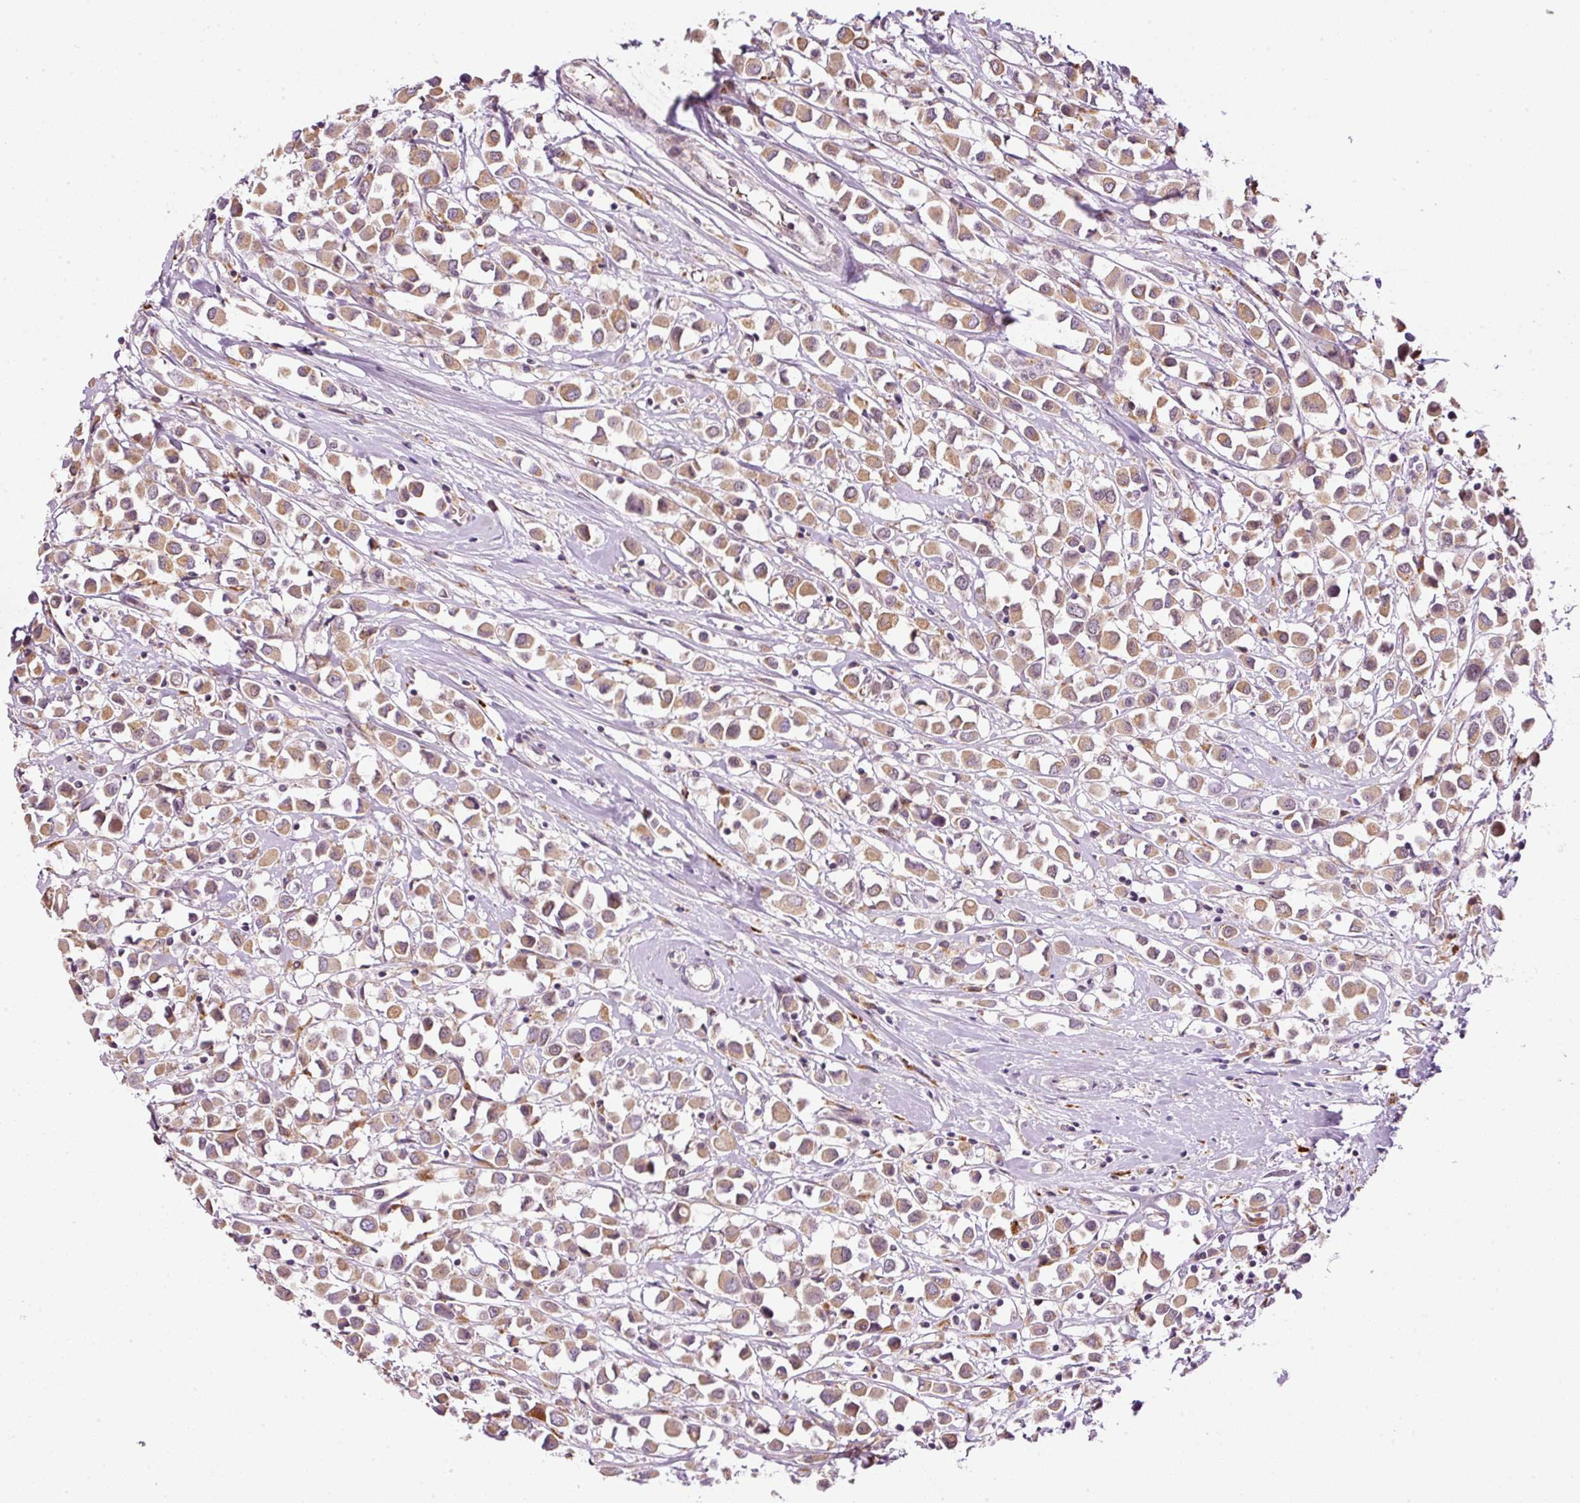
{"staining": {"intensity": "weak", "quantity": ">75%", "location": "cytoplasmic/membranous"}, "tissue": "breast cancer", "cell_type": "Tumor cells", "image_type": "cancer", "snomed": [{"axis": "morphology", "description": "Duct carcinoma"}, {"axis": "topography", "description": "Breast"}], "caption": "DAB immunohistochemical staining of infiltrating ductal carcinoma (breast) exhibits weak cytoplasmic/membranous protein expression in about >75% of tumor cells.", "gene": "ZNF639", "patient": {"sex": "female", "age": 61}}